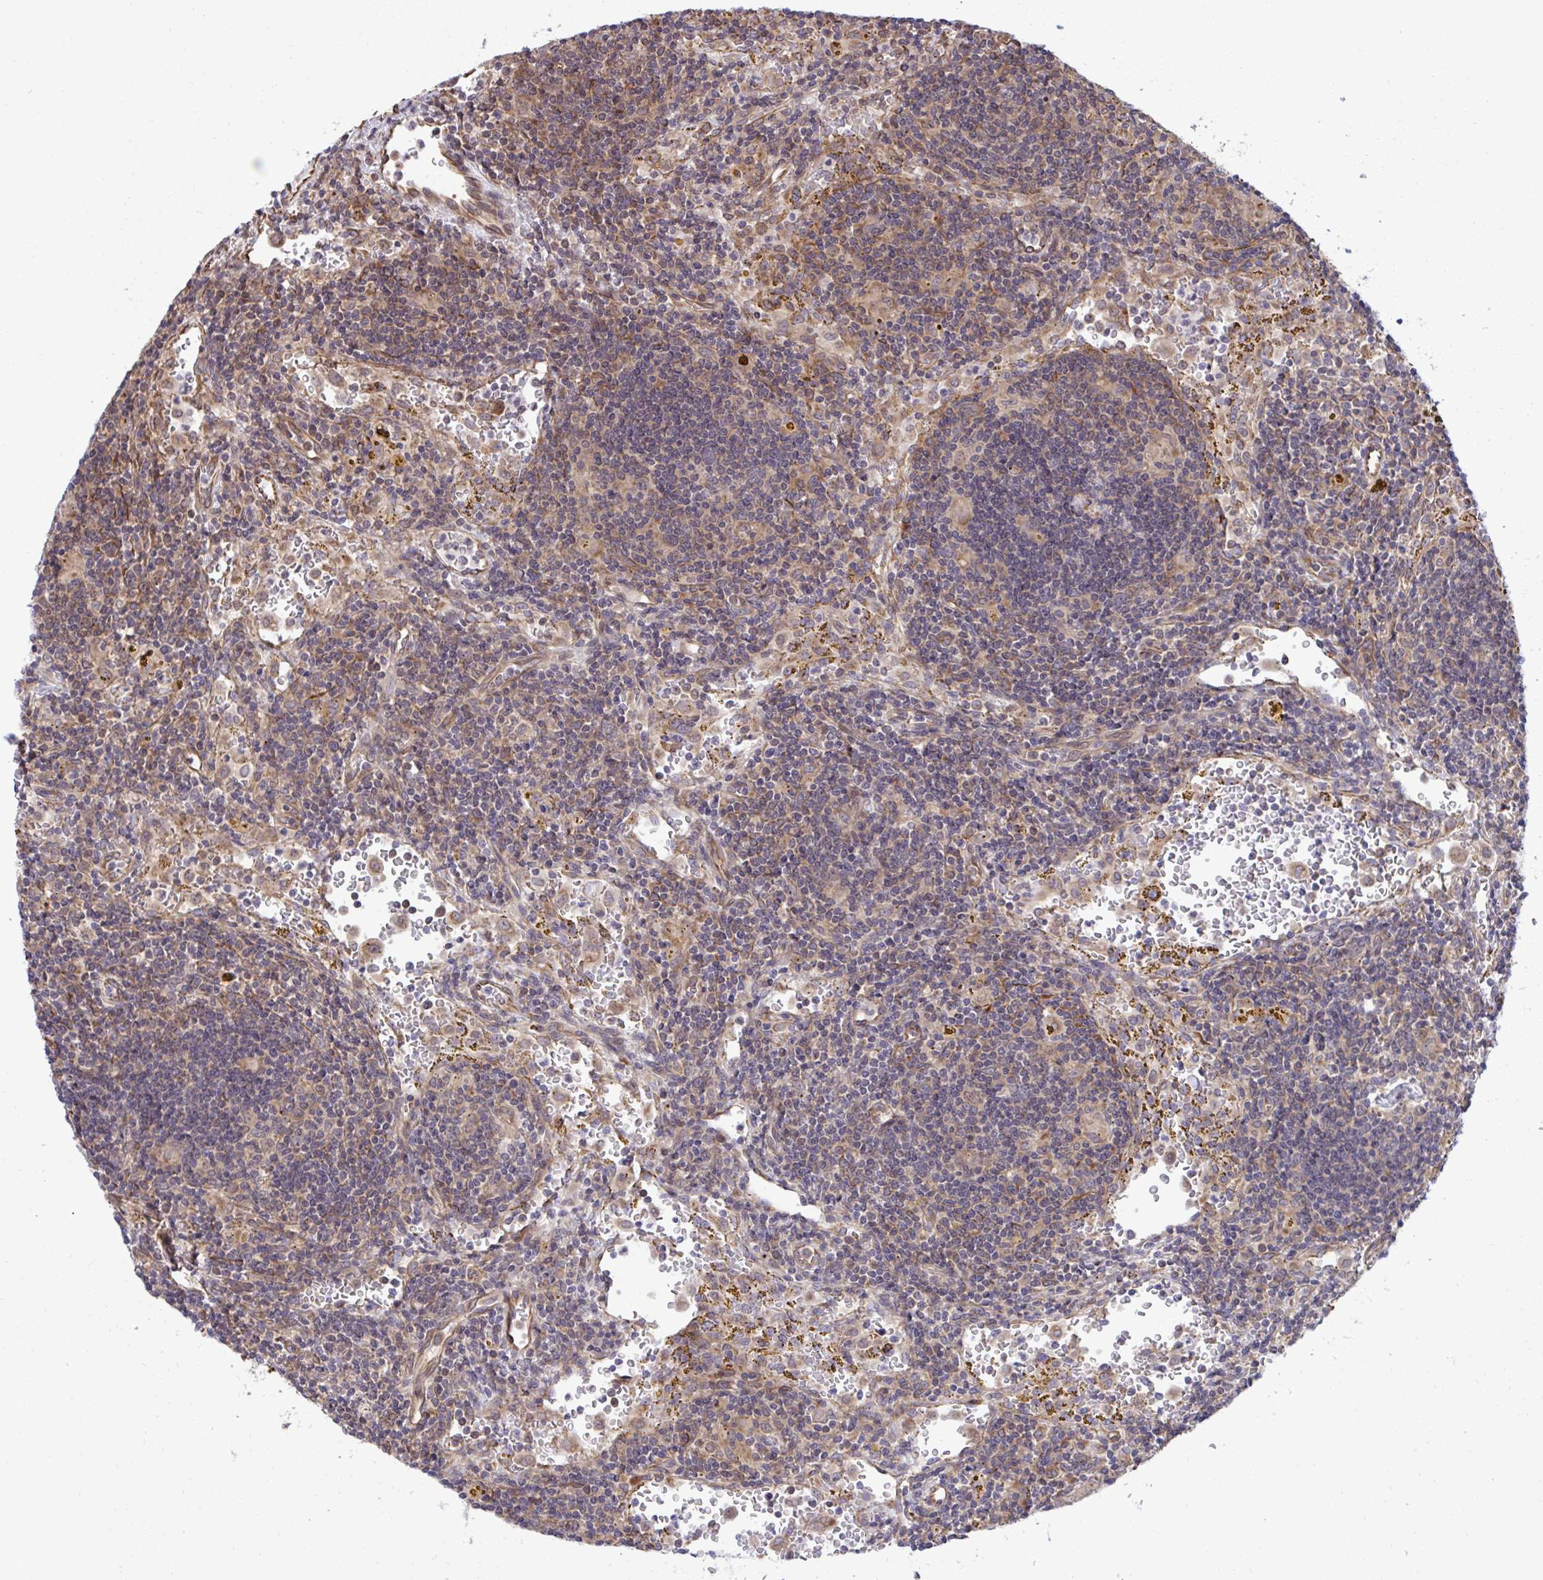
{"staining": {"intensity": "negative", "quantity": "none", "location": "none"}, "tissue": "lymphoma", "cell_type": "Tumor cells", "image_type": "cancer", "snomed": [{"axis": "morphology", "description": "Malignant lymphoma, non-Hodgkin's type, Low grade"}, {"axis": "topography", "description": "Spleen"}], "caption": "DAB immunohistochemical staining of human malignant lymphoma, non-Hodgkin's type (low-grade) shows no significant staining in tumor cells.", "gene": "RPS15", "patient": {"sex": "female", "age": 70}}